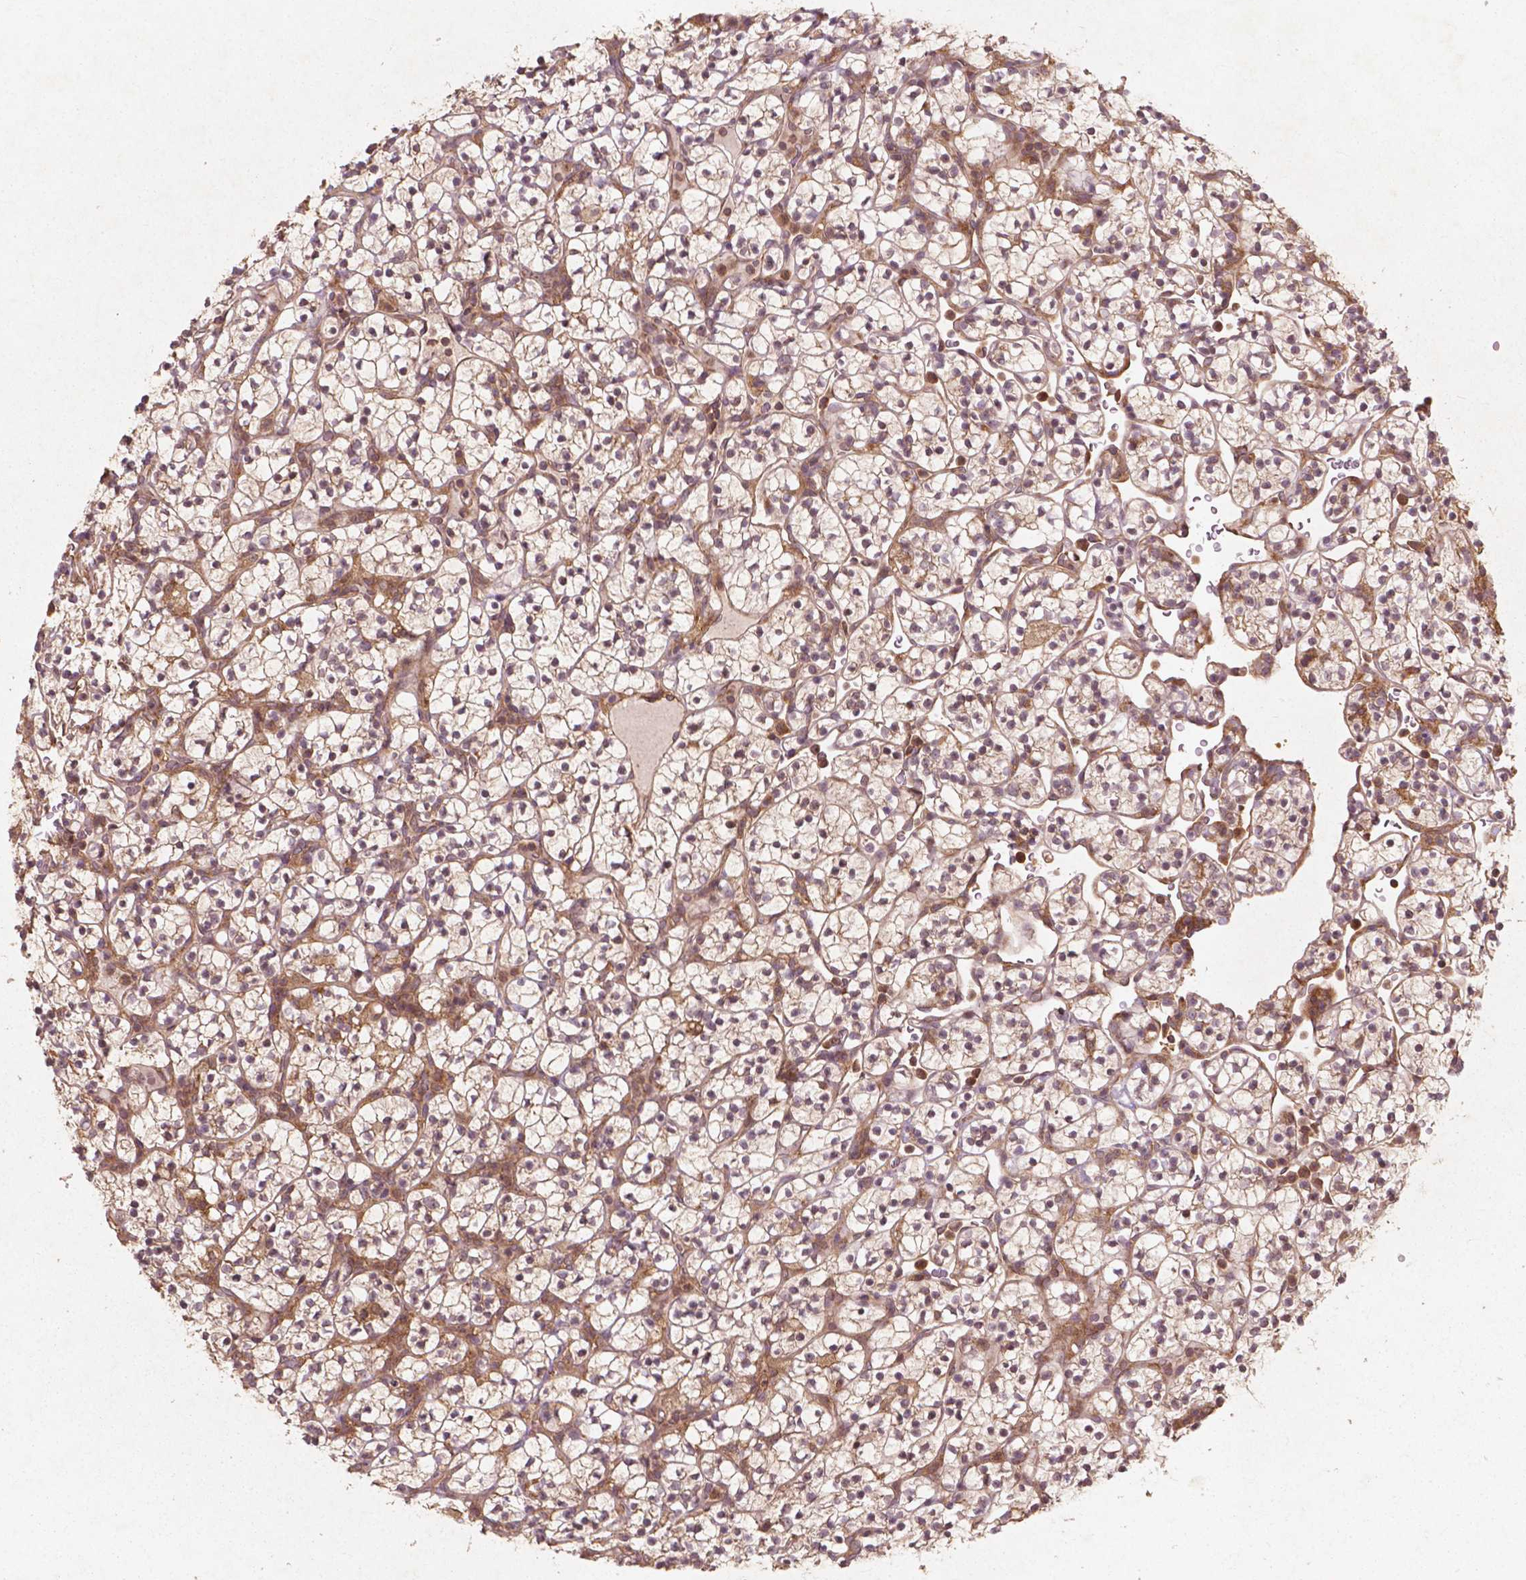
{"staining": {"intensity": "weak", "quantity": ">75%", "location": "cytoplasmic/membranous"}, "tissue": "renal cancer", "cell_type": "Tumor cells", "image_type": "cancer", "snomed": [{"axis": "morphology", "description": "Adenocarcinoma, NOS"}, {"axis": "topography", "description": "Kidney"}], "caption": "IHC histopathology image of neoplastic tissue: renal adenocarcinoma stained using immunohistochemistry (IHC) displays low levels of weak protein expression localized specifically in the cytoplasmic/membranous of tumor cells, appearing as a cytoplasmic/membranous brown color.", "gene": "CYFIP2", "patient": {"sex": "female", "age": 89}}